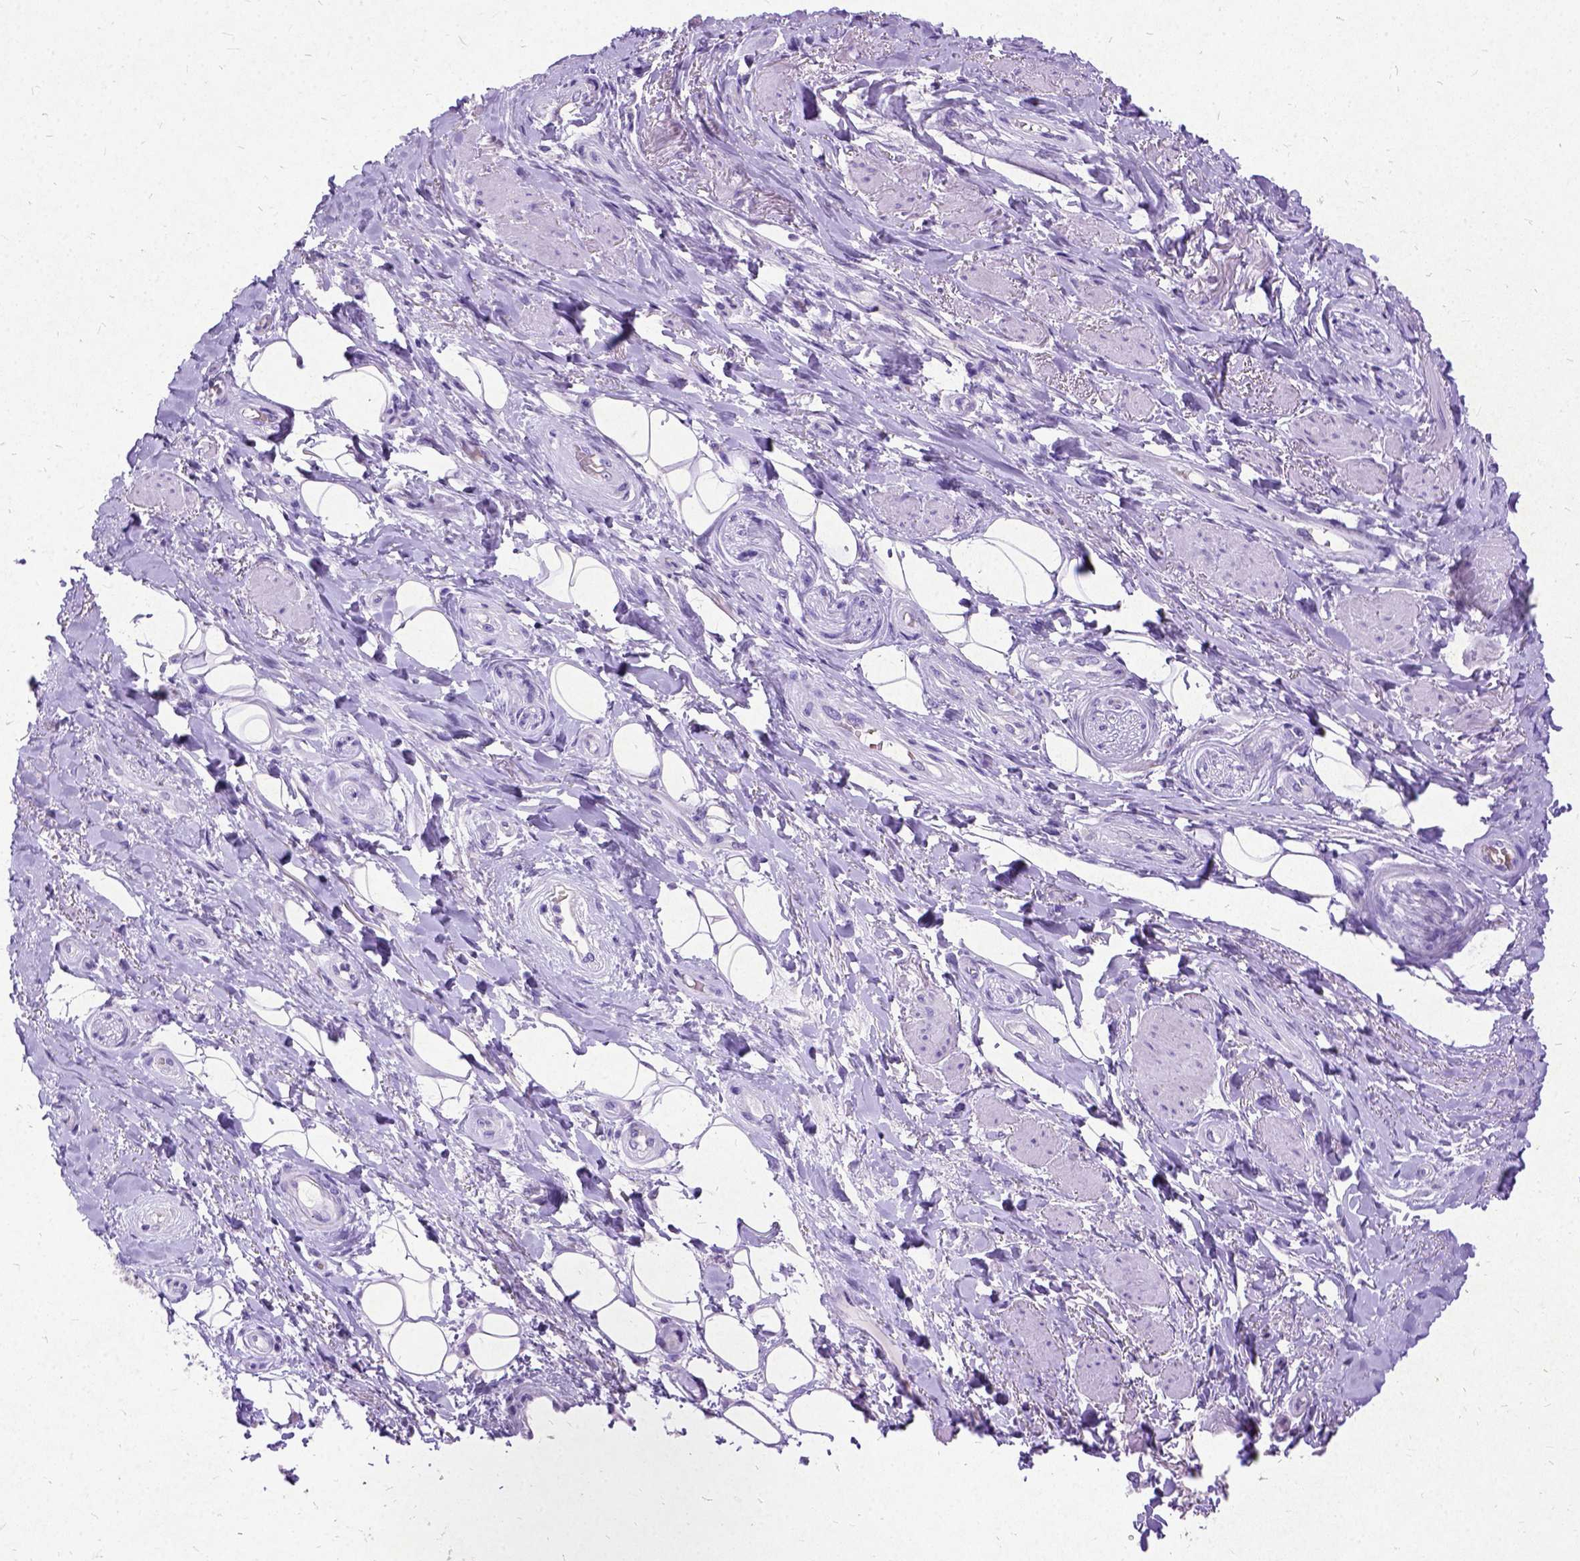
{"staining": {"intensity": "negative", "quantity": "none", "location": "none"}, "tissue": "adipose tissue", "cell_type": "Adipocytes", "image_type": "normal", "snomed": [{"axis": "morphology", "description": "Normal tissue, NOS"}, {"axis": "topography", "description": "Anal"}, {"axis": "topography", "description": "Peripheral nerve tissue"}], "caption": "Immunohistochemistry (IHC) photomicrograph of normal human adipose tissue stained for a protein (brown), which reveals no expression in adipocytes.", "gene": "NEUROD4", "patient": {"sex": "male", "age": 53}}